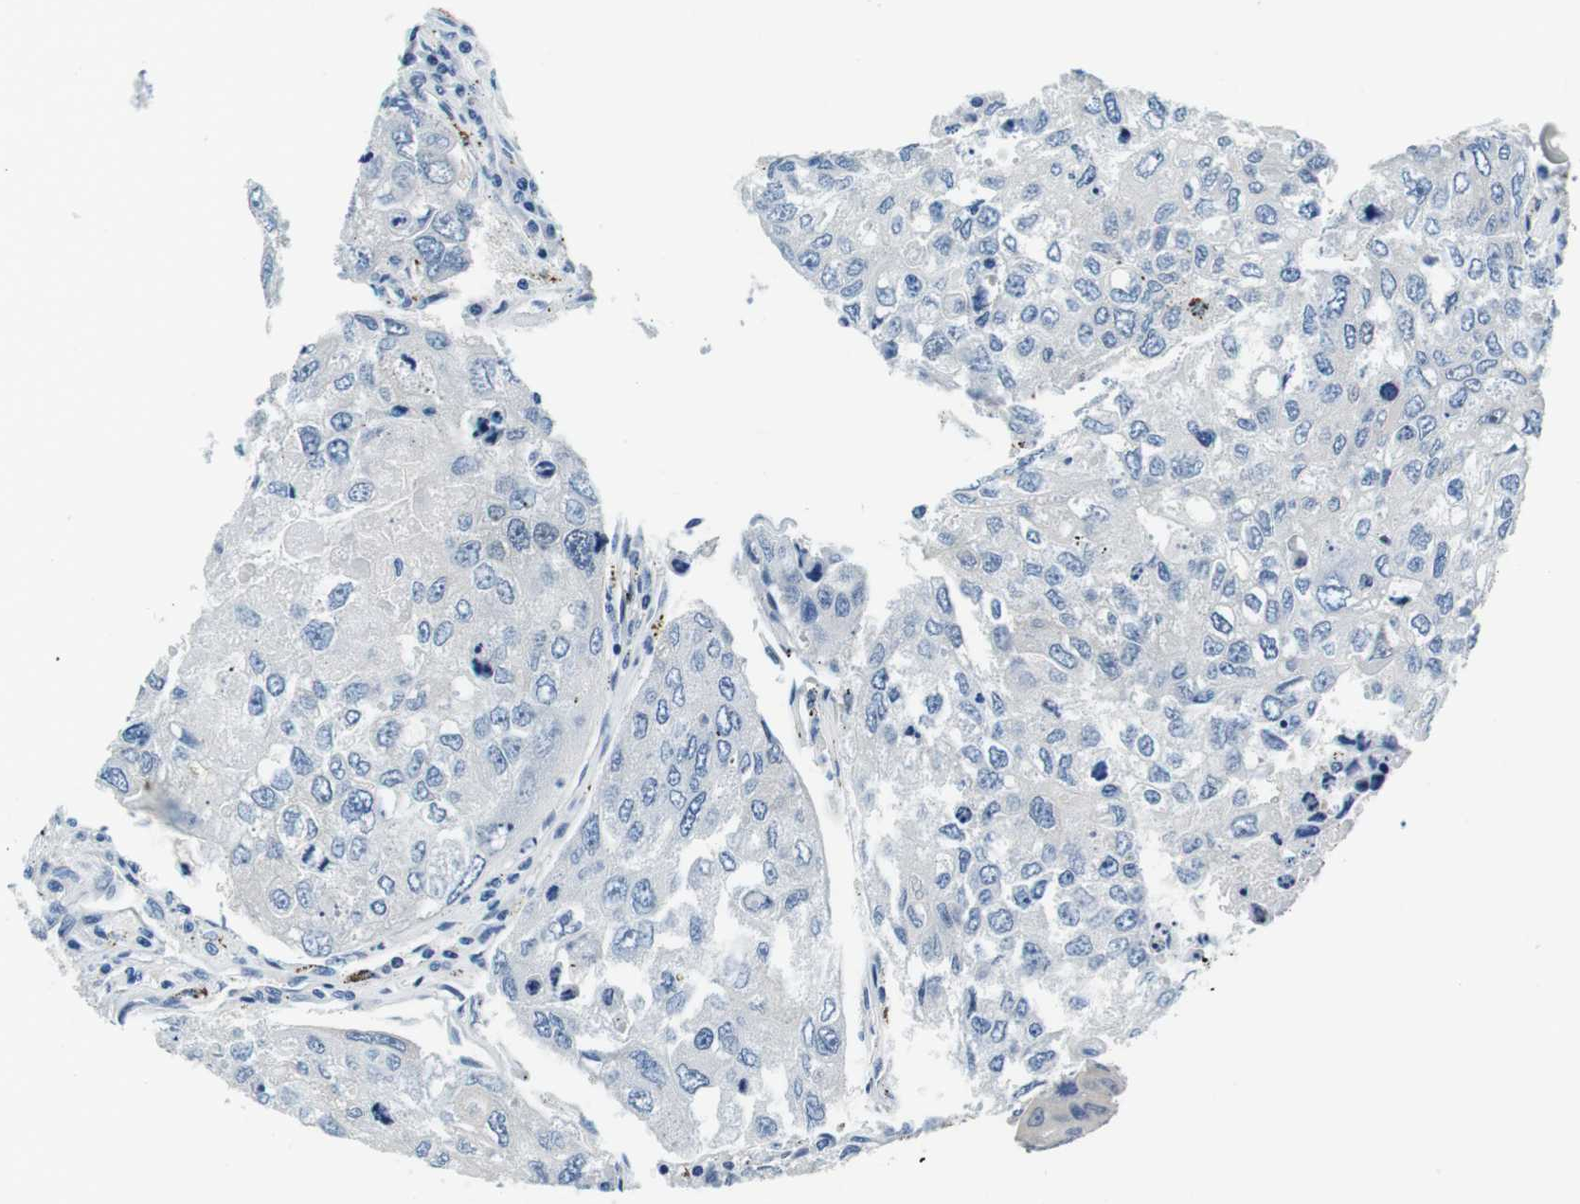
{"staining": {"intensity": "negative", "quantity": "none", "location": "none"}, "tissue": "urothelial cancer", "cell_type": "Tumor cells", "image_type": "cancer", "snomed": [{"axis": "morphology", "description": "Urothelial carcinoma, High grade"}, {"axis": "topography", "description": "Lymph node"}, {"axis": "topography", "description": "Urinary bladder"}], "caption": "High power microscopy image of an immunohistochemistry (IHC) micrograph of urothelial carcinoma (high-grade), revealing no significant staining in tumor cells.", "gene": "KCNJ5", "patient": {"sex": "male", "age": 51}}